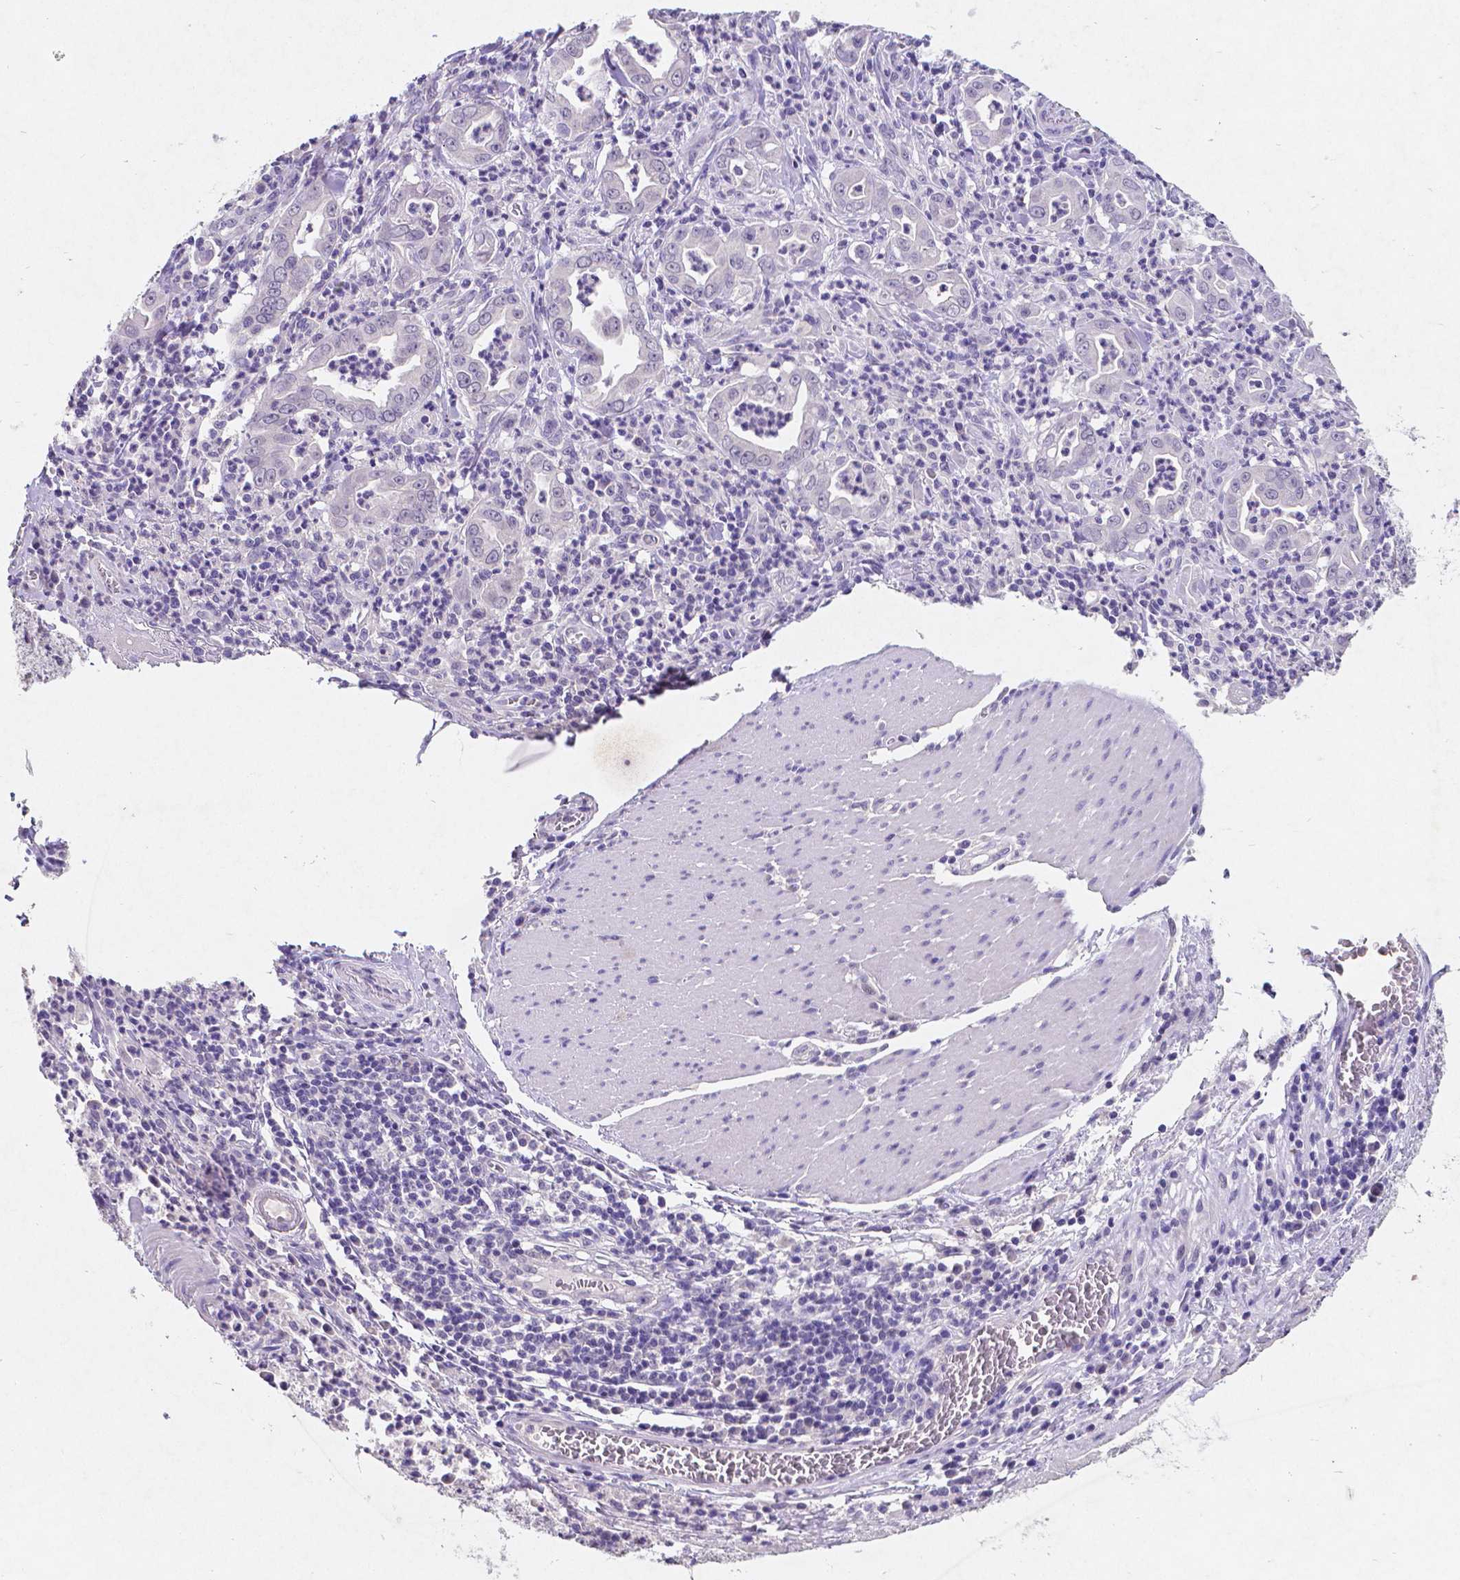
{"staining": {"intensity": "negative", "quantity": "none", "location": "none"}, "tissue": "stomach cancer", "cell_type": "Tumor cells", "image_type": "cancer", "snomed": [{"axis": "morphology", "description": "Adenocarcinoma, NOS"}, {"axis": "topography", "description": "Stomach, upper"}], "caption": "The micrograph reveals no significant expression in tumor cells of stomach adenocarcinoma. Nuclei are stained in blue.", "gene": "SATB2", "patient": {"sex": "female", "age": 79}}